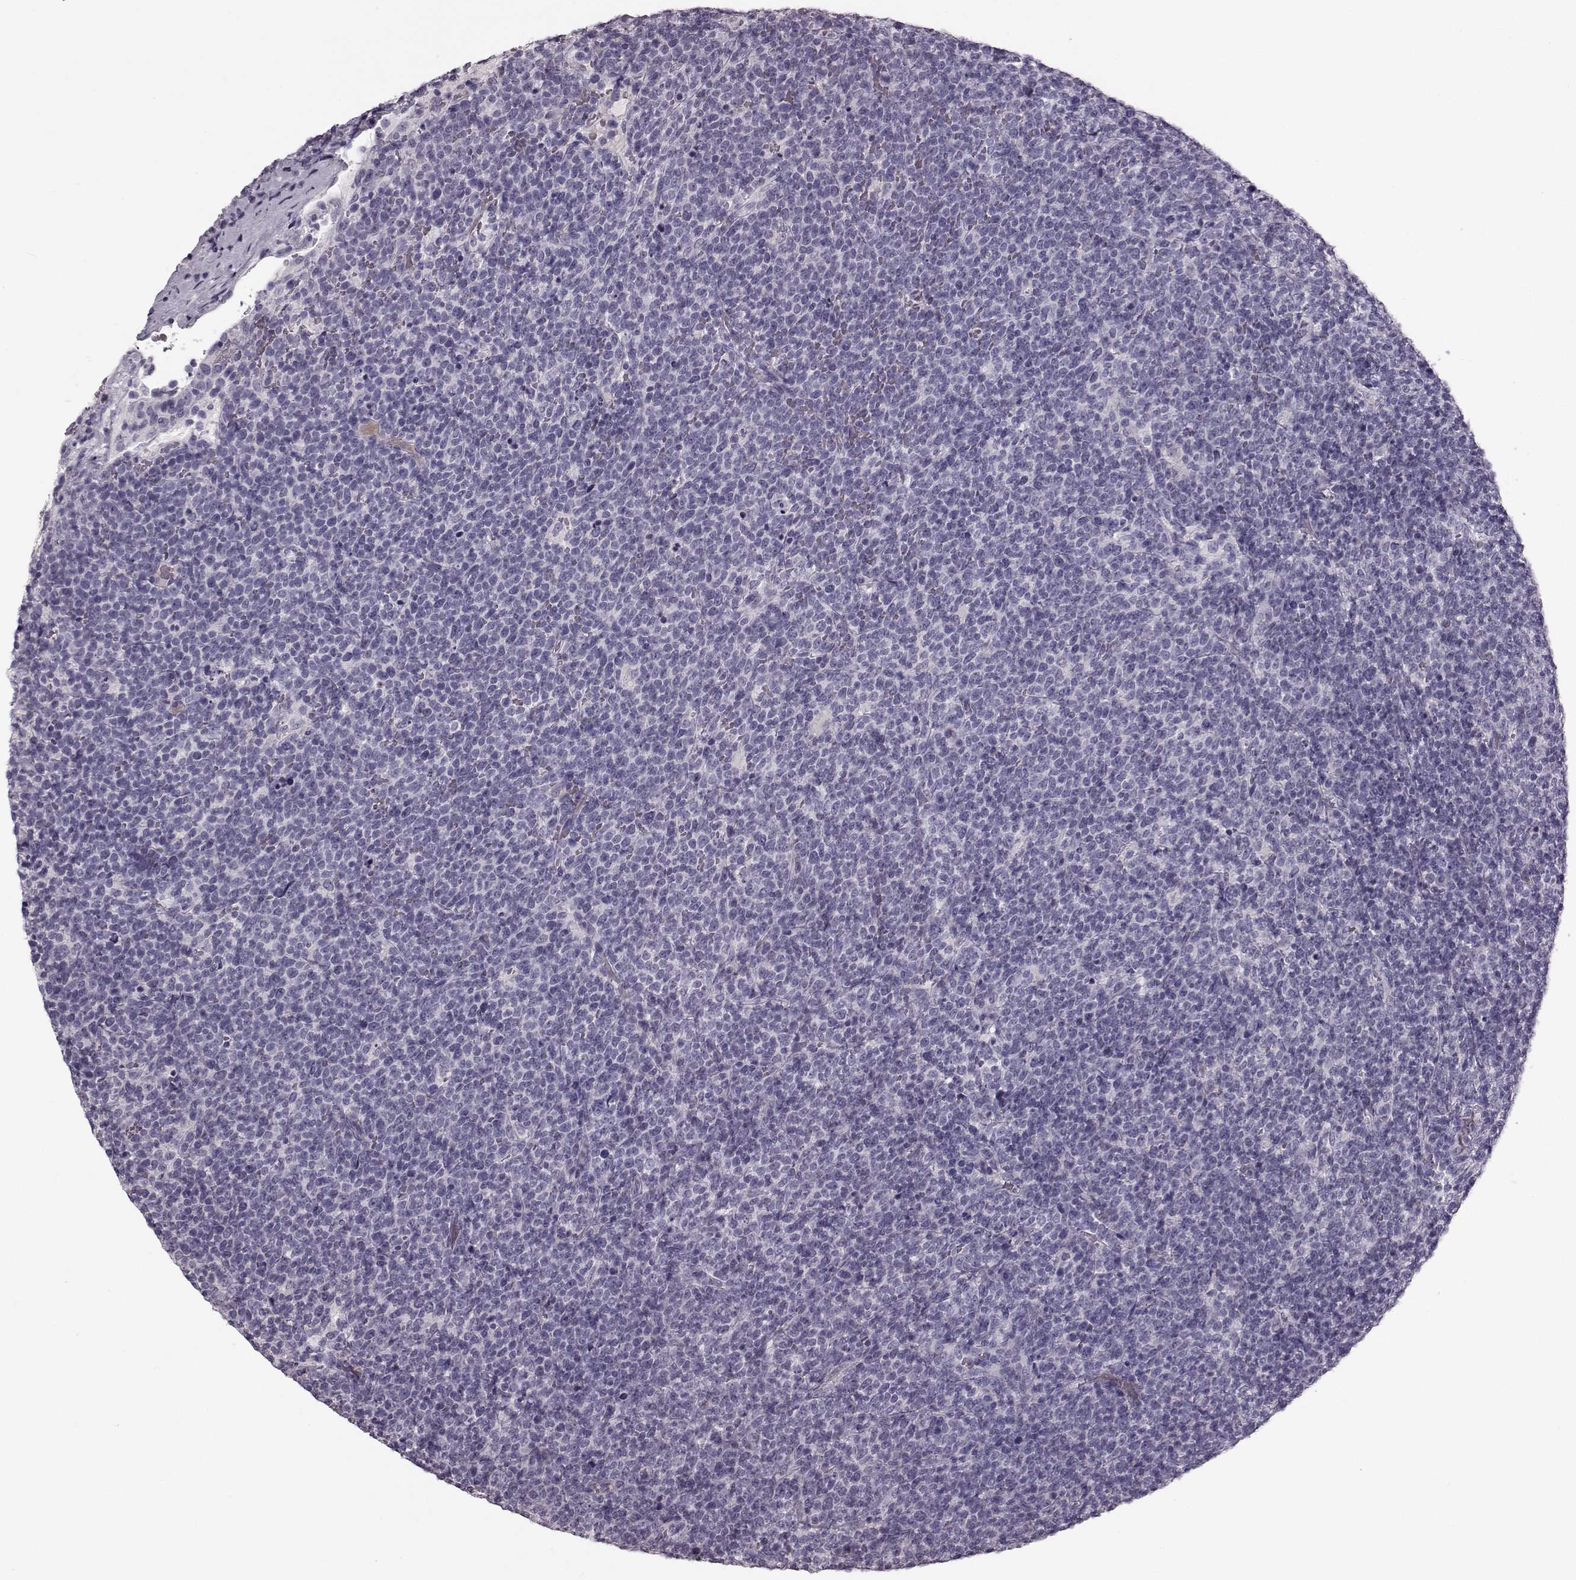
{"staining": {"intensity": "negative", "quantity": "none", "location": "none"}, "tissue": "lymphoma", "cell_type": "Tumor cells", "image_type": "cancer", "snomed": [{"axis": "morphology", "description": "Malignant lymphoma, non-Hodgkin's type, High grade"}, {"axis": "topography", "description": "Lymph node"}], "caption": "High magnification brightfield microscopy of lymphoma stained with DAB (brown) and counterstained with hematoxylin (blue): tumor cells show no significant staining. (IHC, brightfield microscopy, high magnification).", "gene": "ZNF433", "patient": {"sex": "male", "age": 61}}